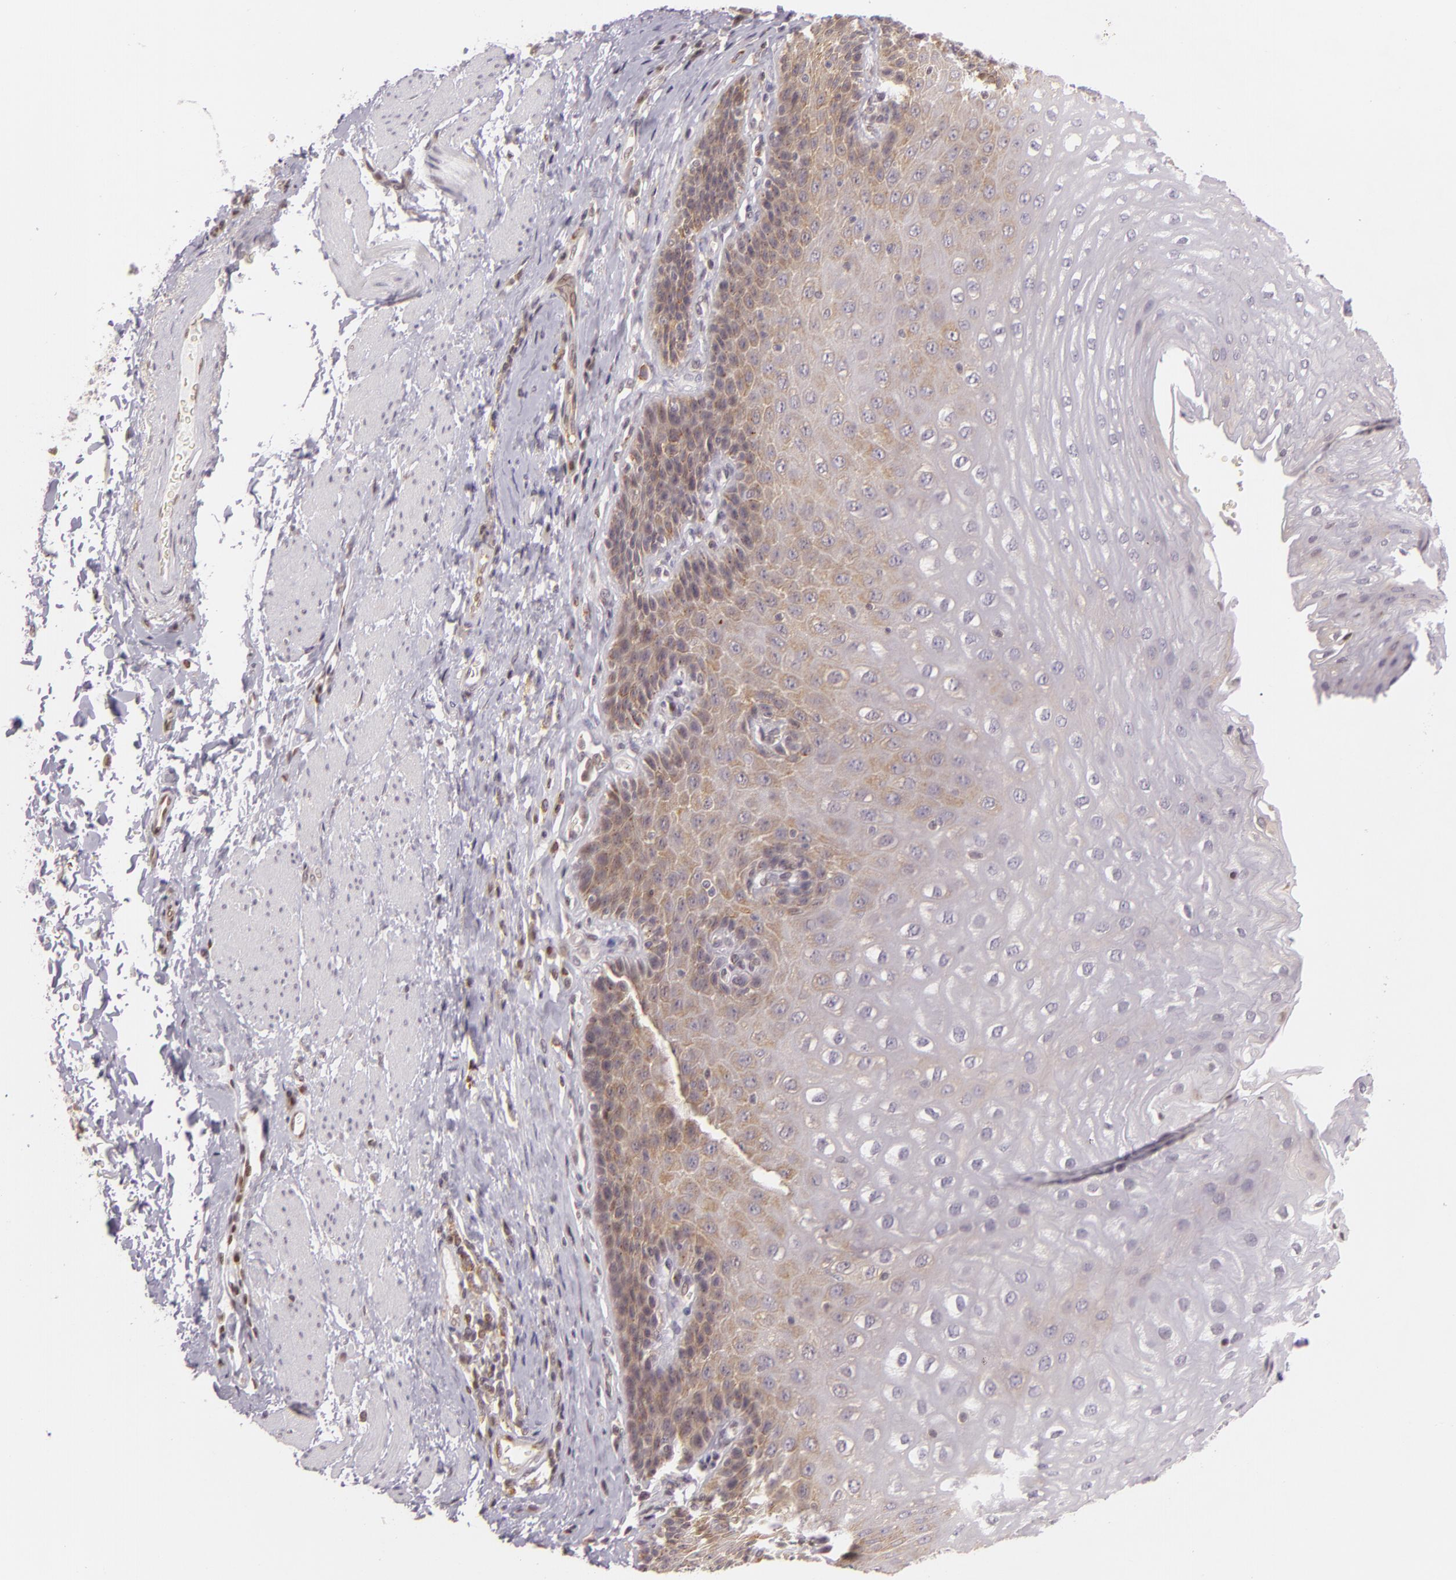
{"staining": {"intensity": "moderate", "quantity": "25%-75%", "location": "cytoplasmic/membranous"}, "tissue": "esophagus", "cell_type": "Squamous epithelial cells", "image_type": "normal", "snomed": [{"axis": "morphology", "description": "Normal tissue, NOS"}, {"axis": "topography", "description": "Esophagus"}], "caption": "A micrograph of esophagus stained for a protein exhibits moderate cytoplasmic/membranous brown staining in squamous epithelial cells. The staining is performed using DAB brown chromogen to label protein expression. The nuclei are counter-stained blue using hematoxylin.", "gene": "ENSG00000290315", "patient": {"sex": "female", "age": 61}}